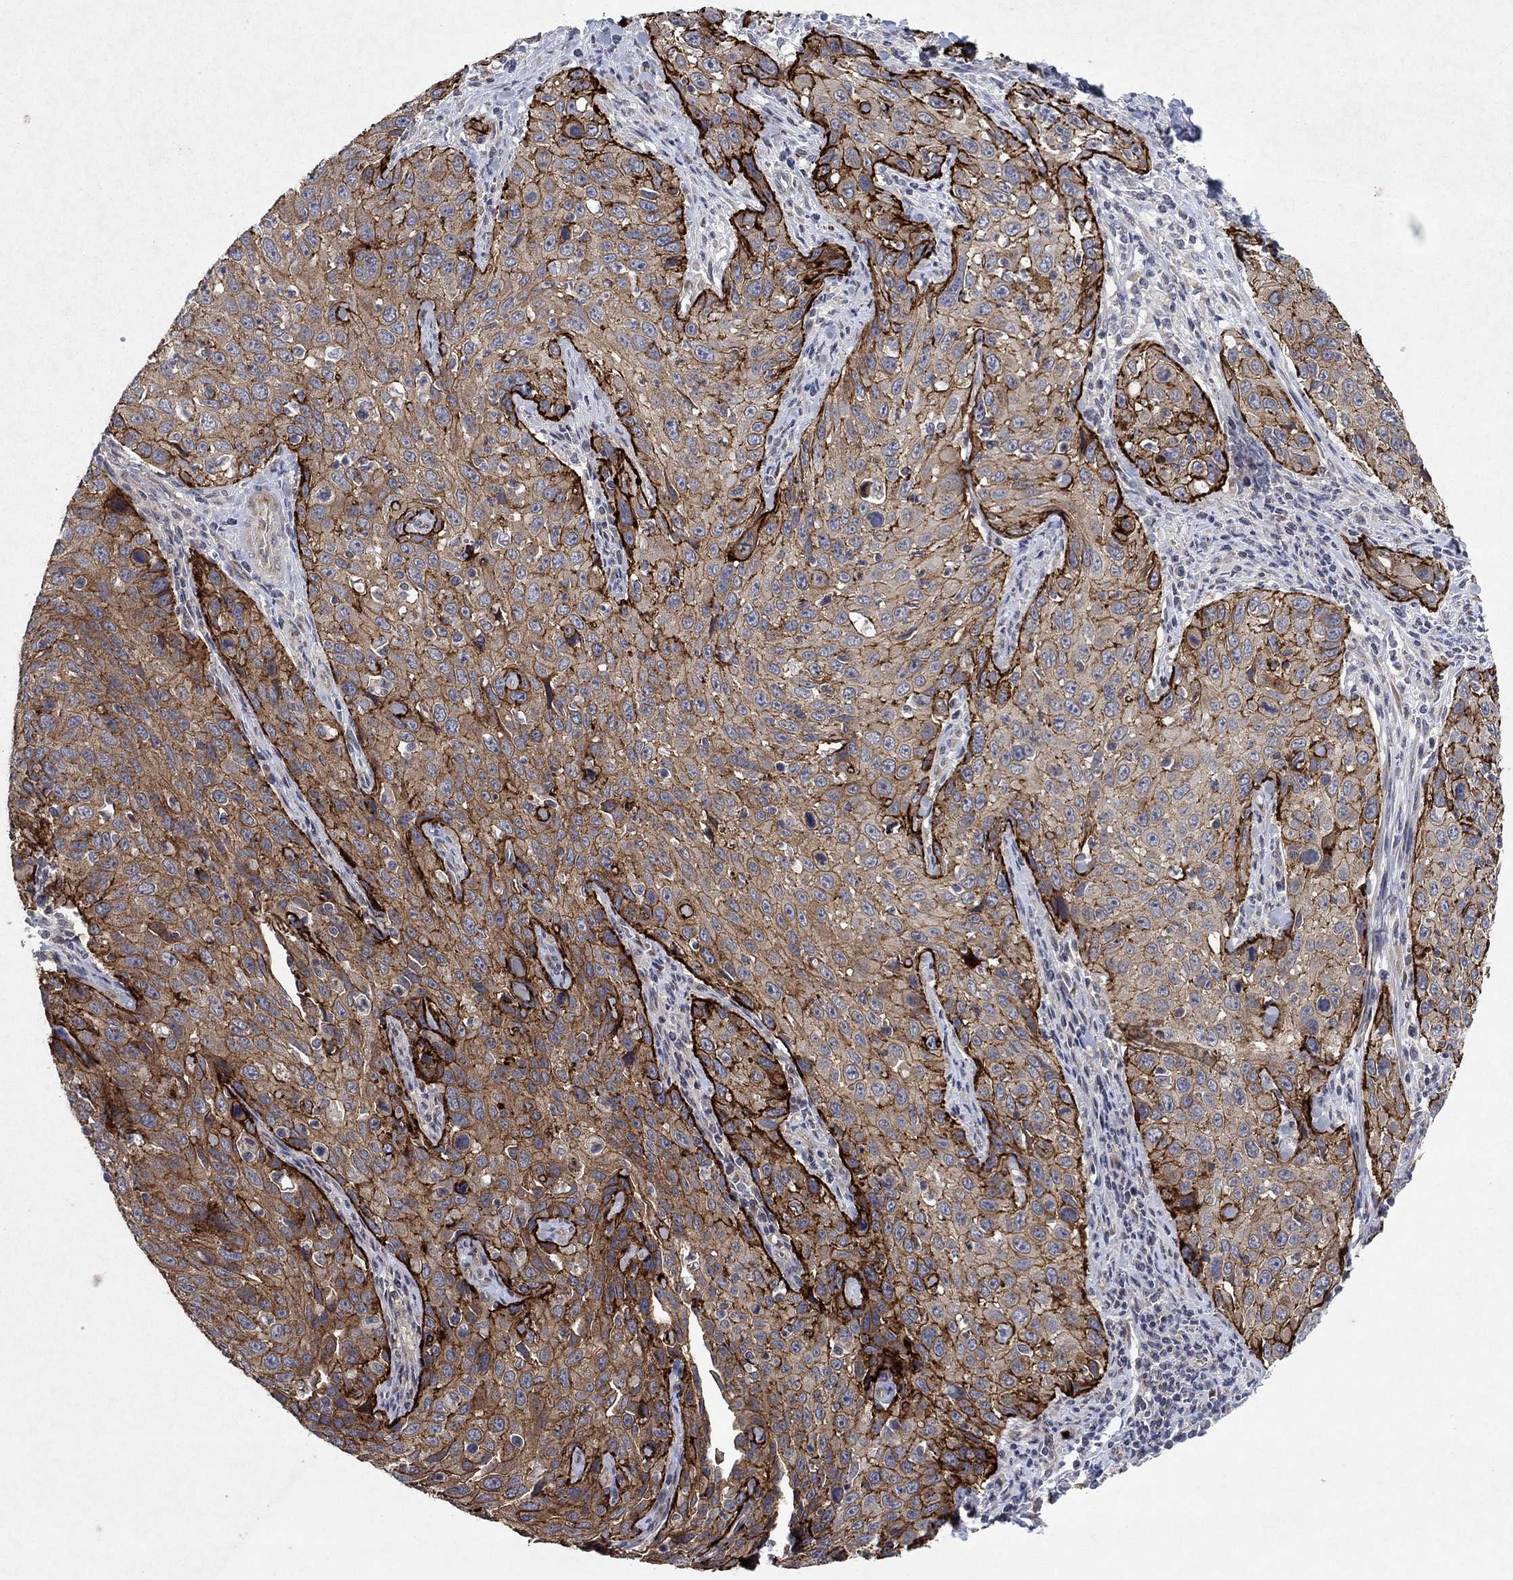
{"staining": {"intensity": "strong", "quantity": "<25%", "location": "cytoplasmic/membranous"}, "tissue": "cervical cancer", "cell_type": "Tumor cells", "image_type": "cancer", "snomed": [{"axis": "morphology", "description": "Squamous cell carcinoma, NOS"}, {"axis": "topography", "description": "Cervix"}], "caption": "Immunohistochemical staining of human squamous cell carcinoma (cervical) shows strong cytoplasmic/membranous protein expression in about <25% of tumor cells.", "gene": "FRG1", "patient": {"sex": "female", "age": 26}}